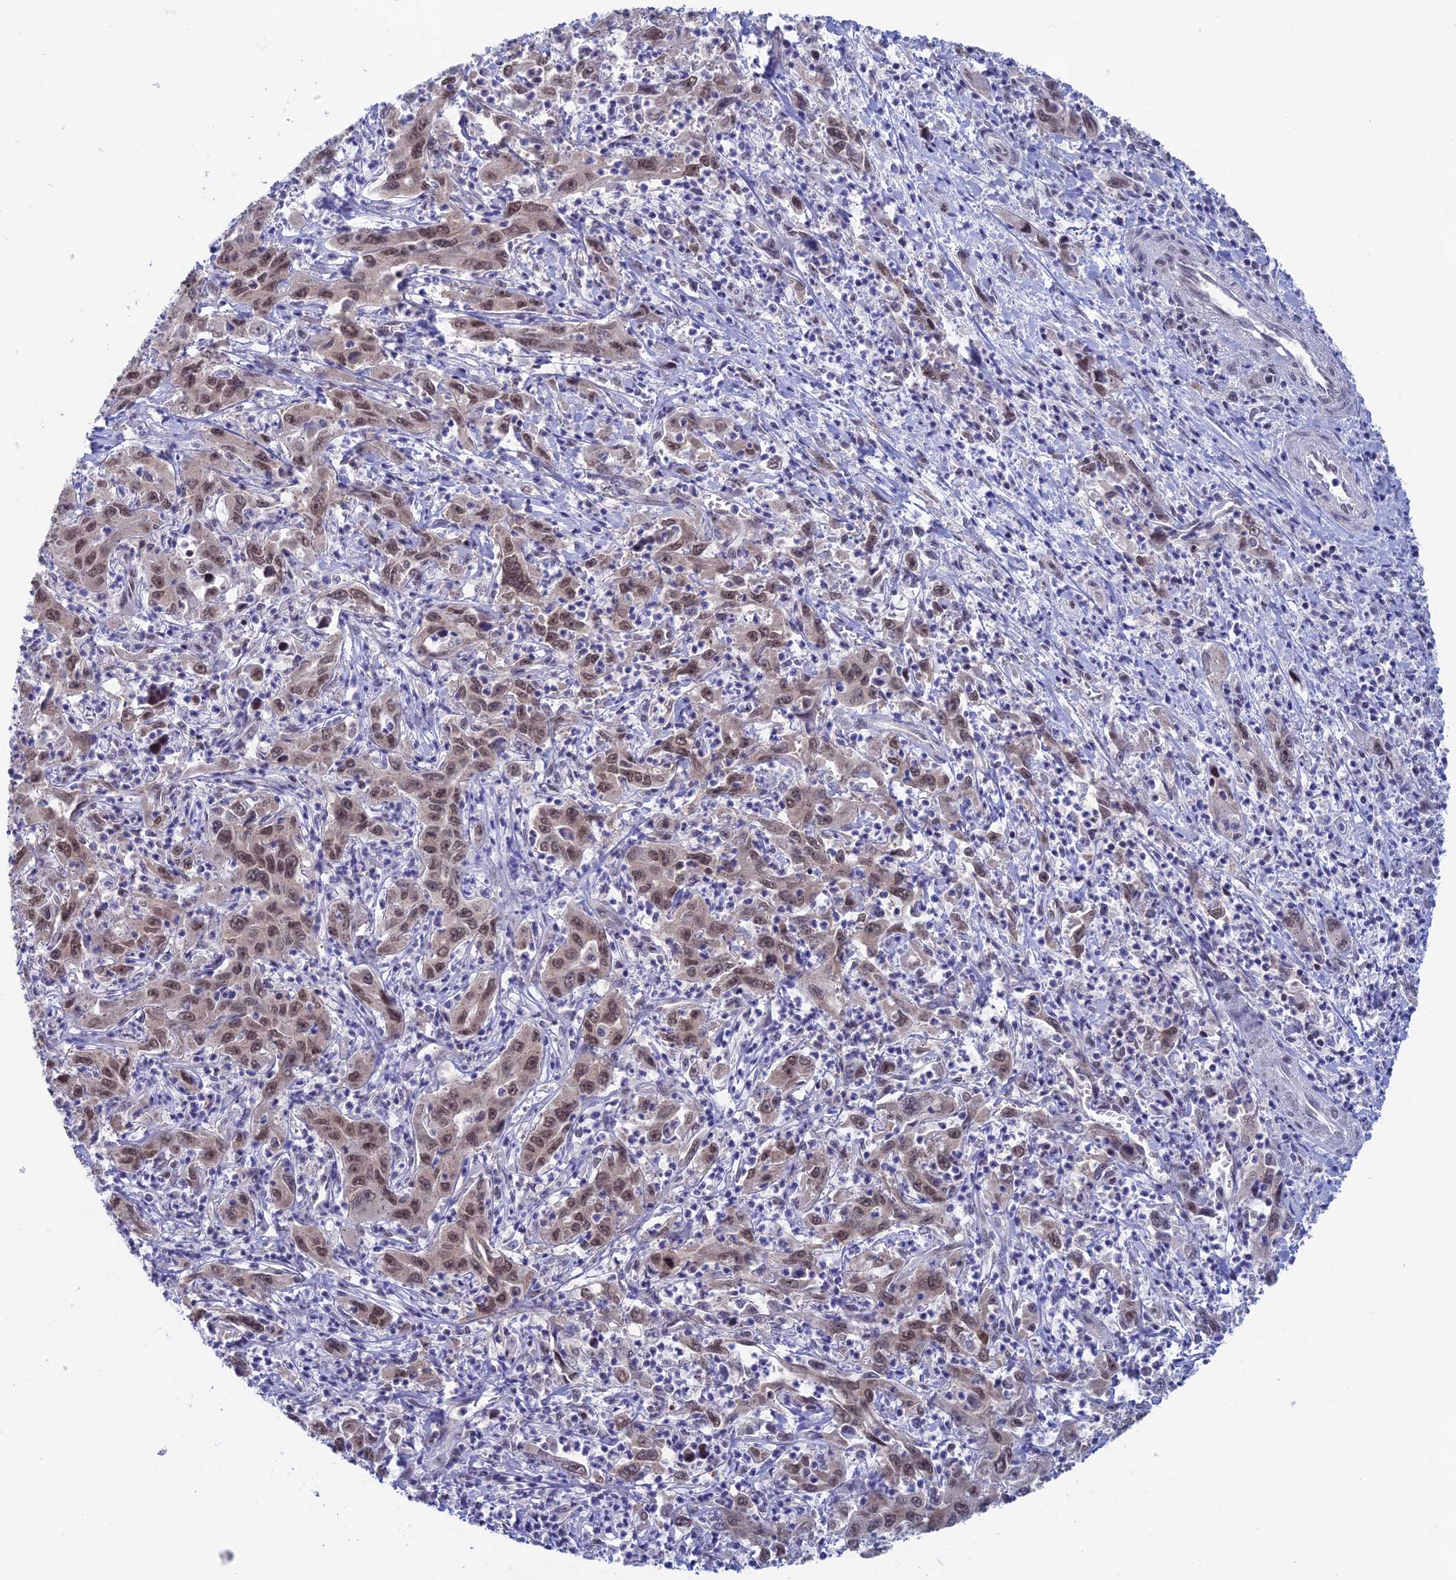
{"staining": {"intensity": "moderate", "quantity": ">75%", "location": "nuclear"}, "tissue": "liver cancer", "cell_type": "Tumor cells", "image_type": "cancer", "snomed": [{"axis": "morphology", "description": "Carcinoma, Hepatocellular, NOS"}, {"axis": "topography", "description": "Liver"}], "caption": "Brown immunohistochemical staining in liver cancer demonstrates moderate nuclear expression in about >75% of tumor cells. (Stains: DAB in brown, nuclei in blue, Microscopy: brightfield microscopy at high magnification).", "gene": "NABP2", "patient": {"sex": "male", "age": 63}}